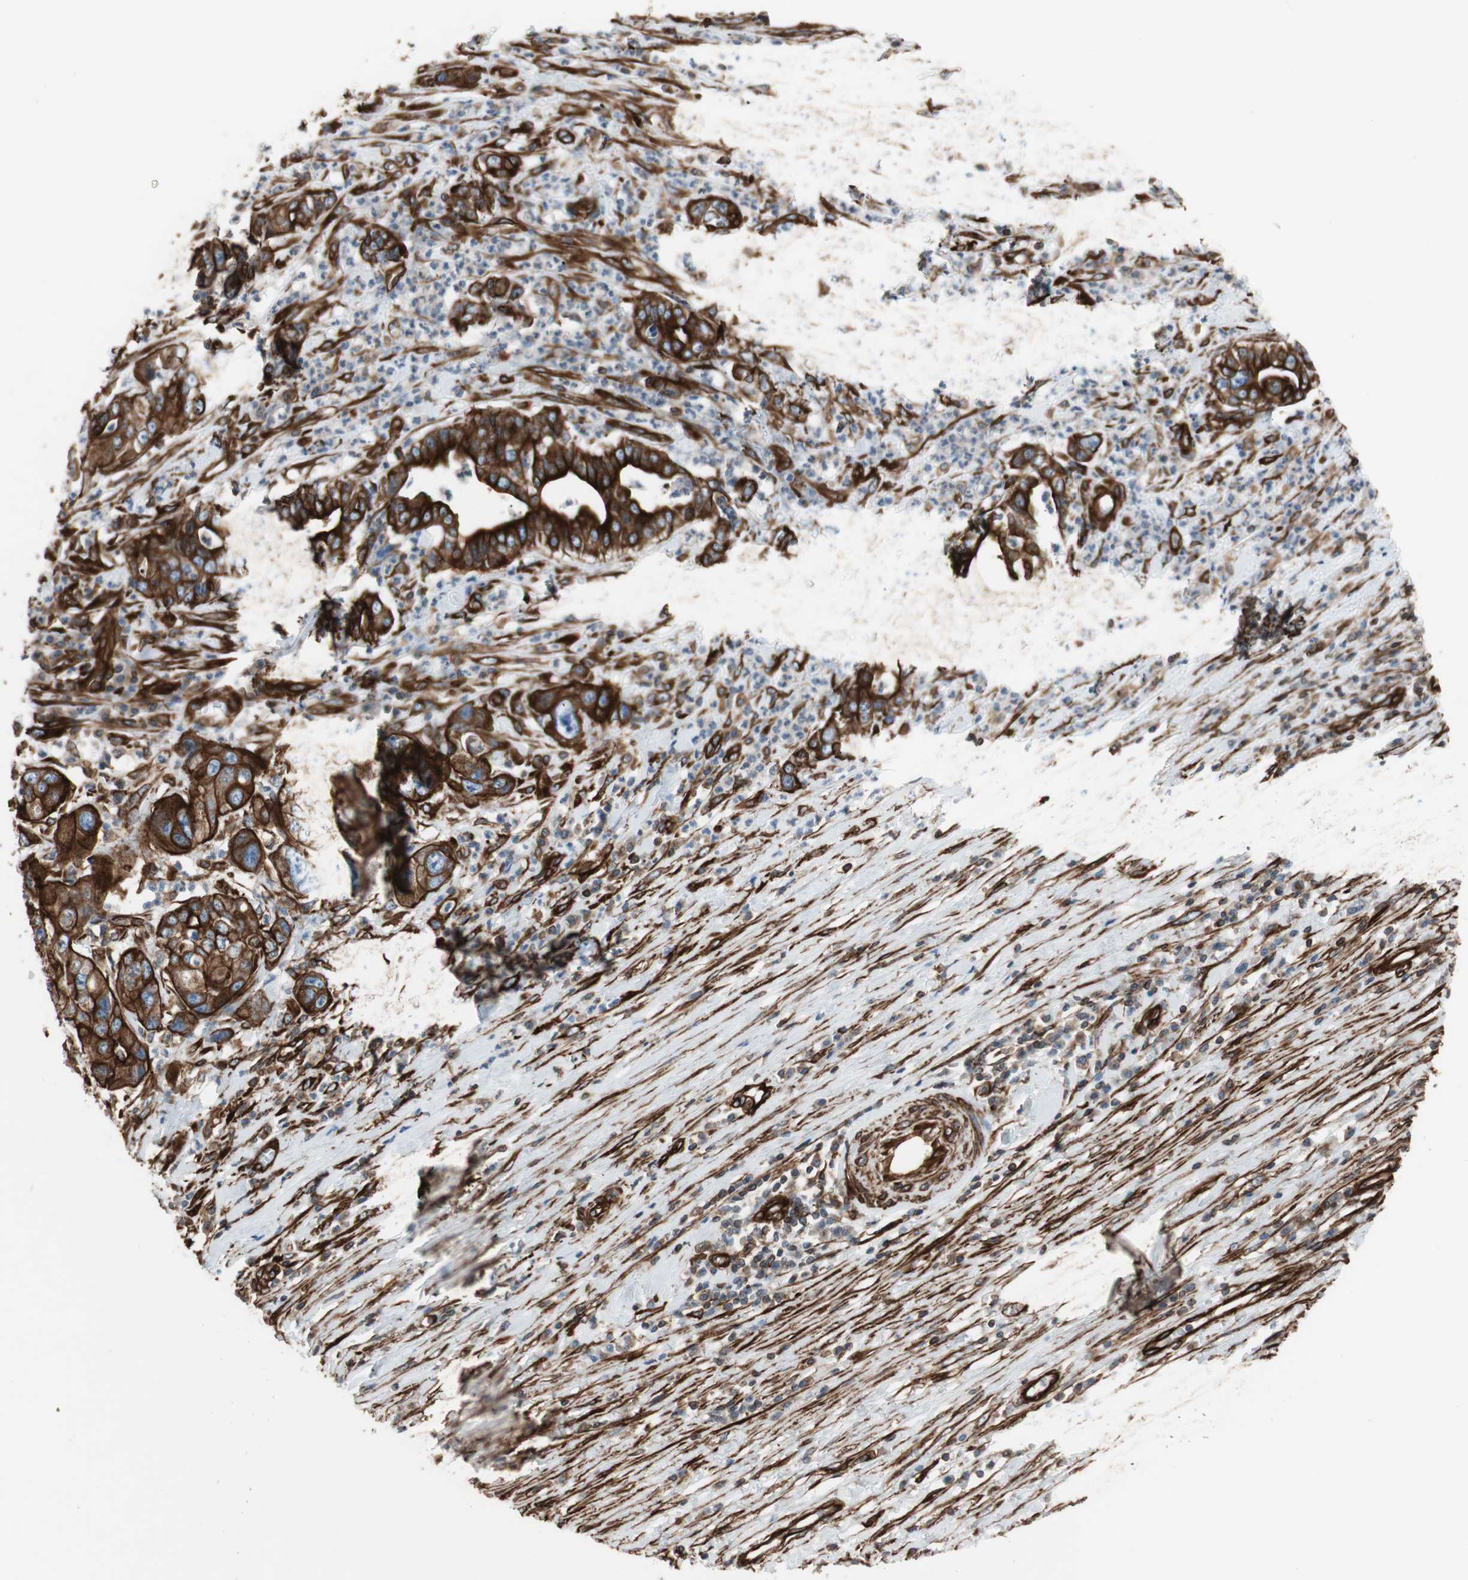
{"staining": {"intensity": "strong", "quantity": ">75%", "location": "cytoplasmic/membranous"}, "tissue": "liver cancer", "cell_type": "Tumor cells", "image_type": "cancer", "snomed": [{"axis": "morphology", "description": "Cholangiocarcinoma"}, {"axis": "topography", "description": "Liver"}], "caption": "Brown immunohistochemical staining in human cholangiocarcinoma (liver) exhibits strong cytoplasmic/membranous staining in approximately >75% of tumor cells. The staining was performed using DAB to visualize the protein expression in brown, while the nuclei were stained in blue with hematoxylin (Magnification: 20x).", "gene": "TCTA", "patient": {"sex": "female", "age": 61}}